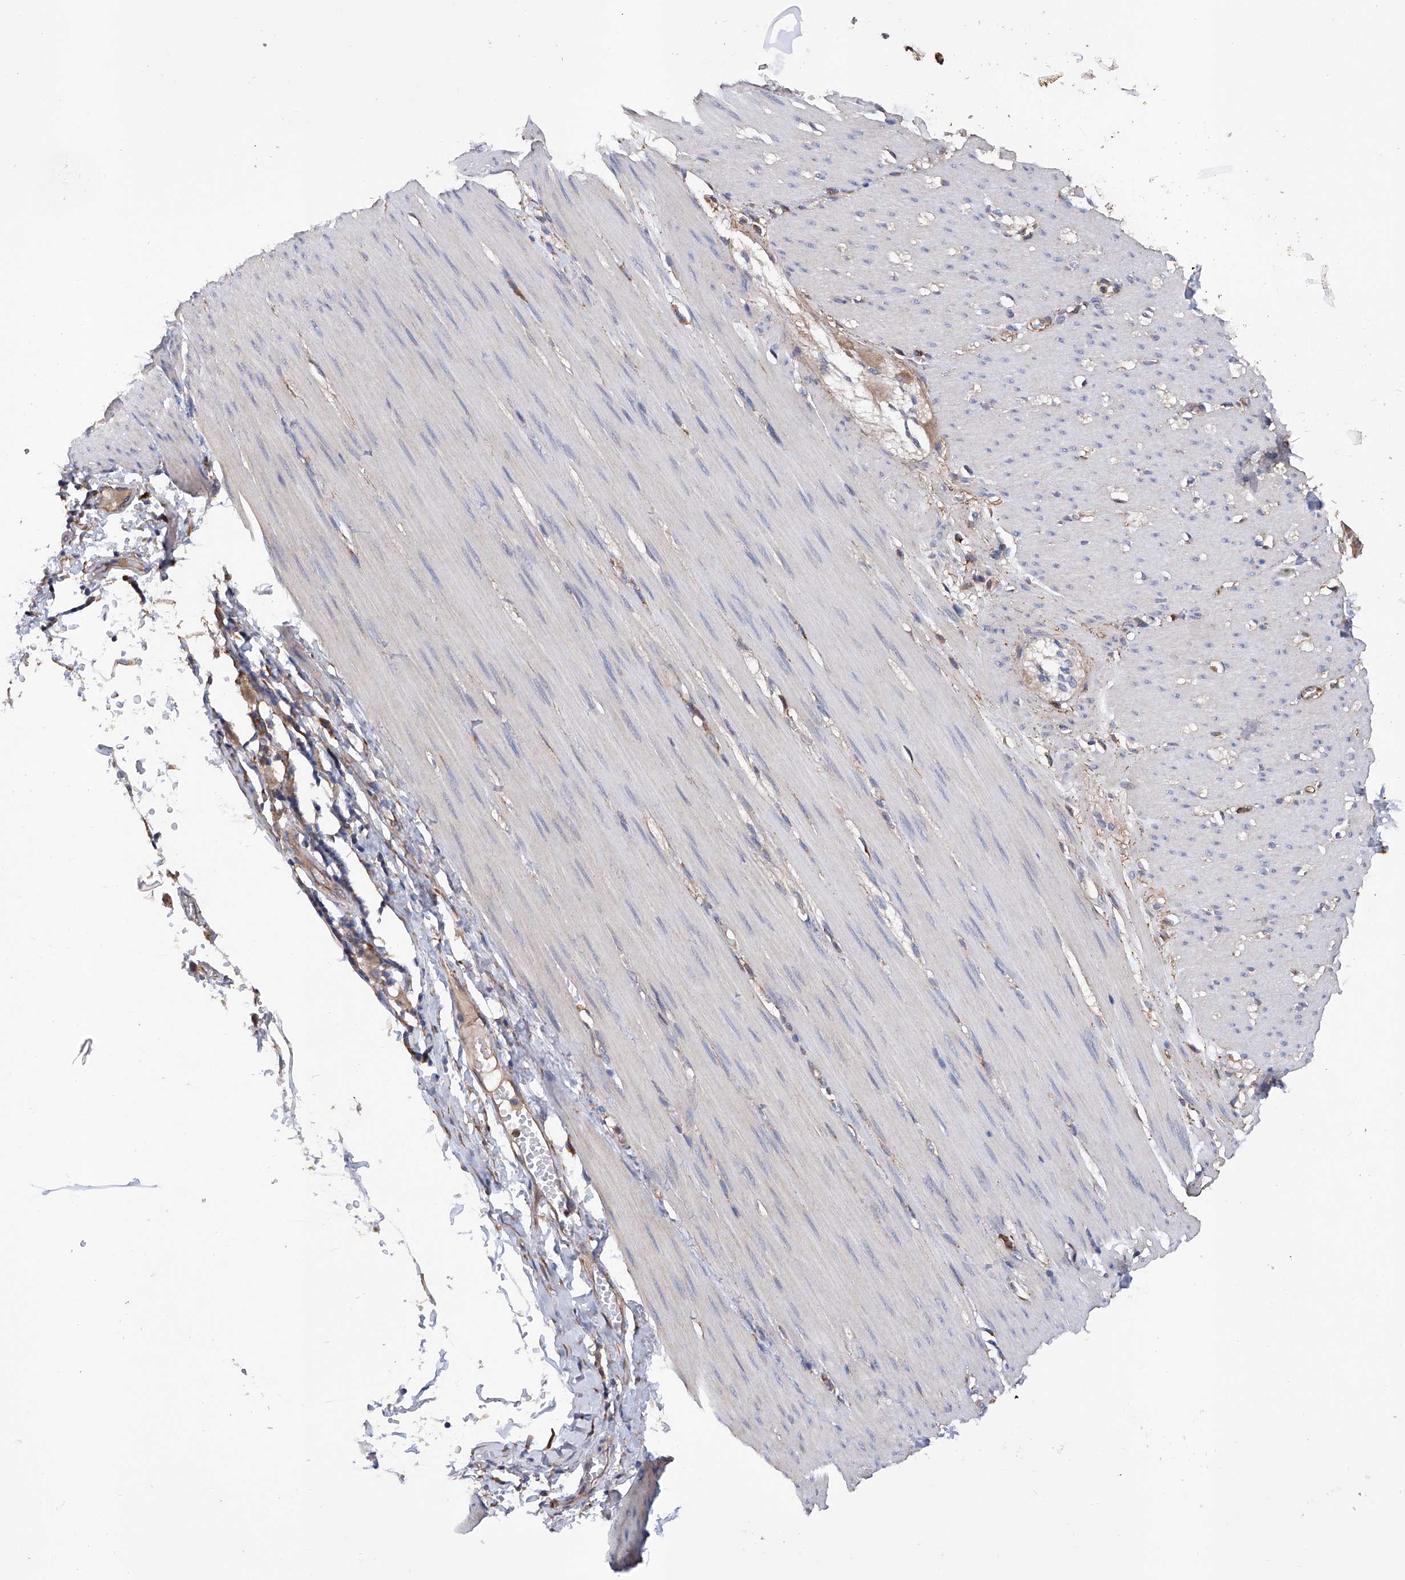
{"staining": {"intensity": "negative", "quantity": "none", "location": "none"}, "tissue": "smooth muscle", "cell_type": "Smooth muscle cells", "image_type": "normal", "snomed": [{"axis": "morphology", "description": "Normal tissue, NOS"}, {"axis": "morphology", "description": "Adenocarcinoma, NOS"}, {"axis": "topography", "description": "Colon"}, {"axis": "topography", "description": "Peripheral nerve tissue"}], "caption": "A histopathology image of human smooth muscle is negative for staining in smooth muscle cells. (IHC, brightfield microscopy, high magnification).", "gene": "INPP5B", "patient": {"sex": "male", "age": 14}}